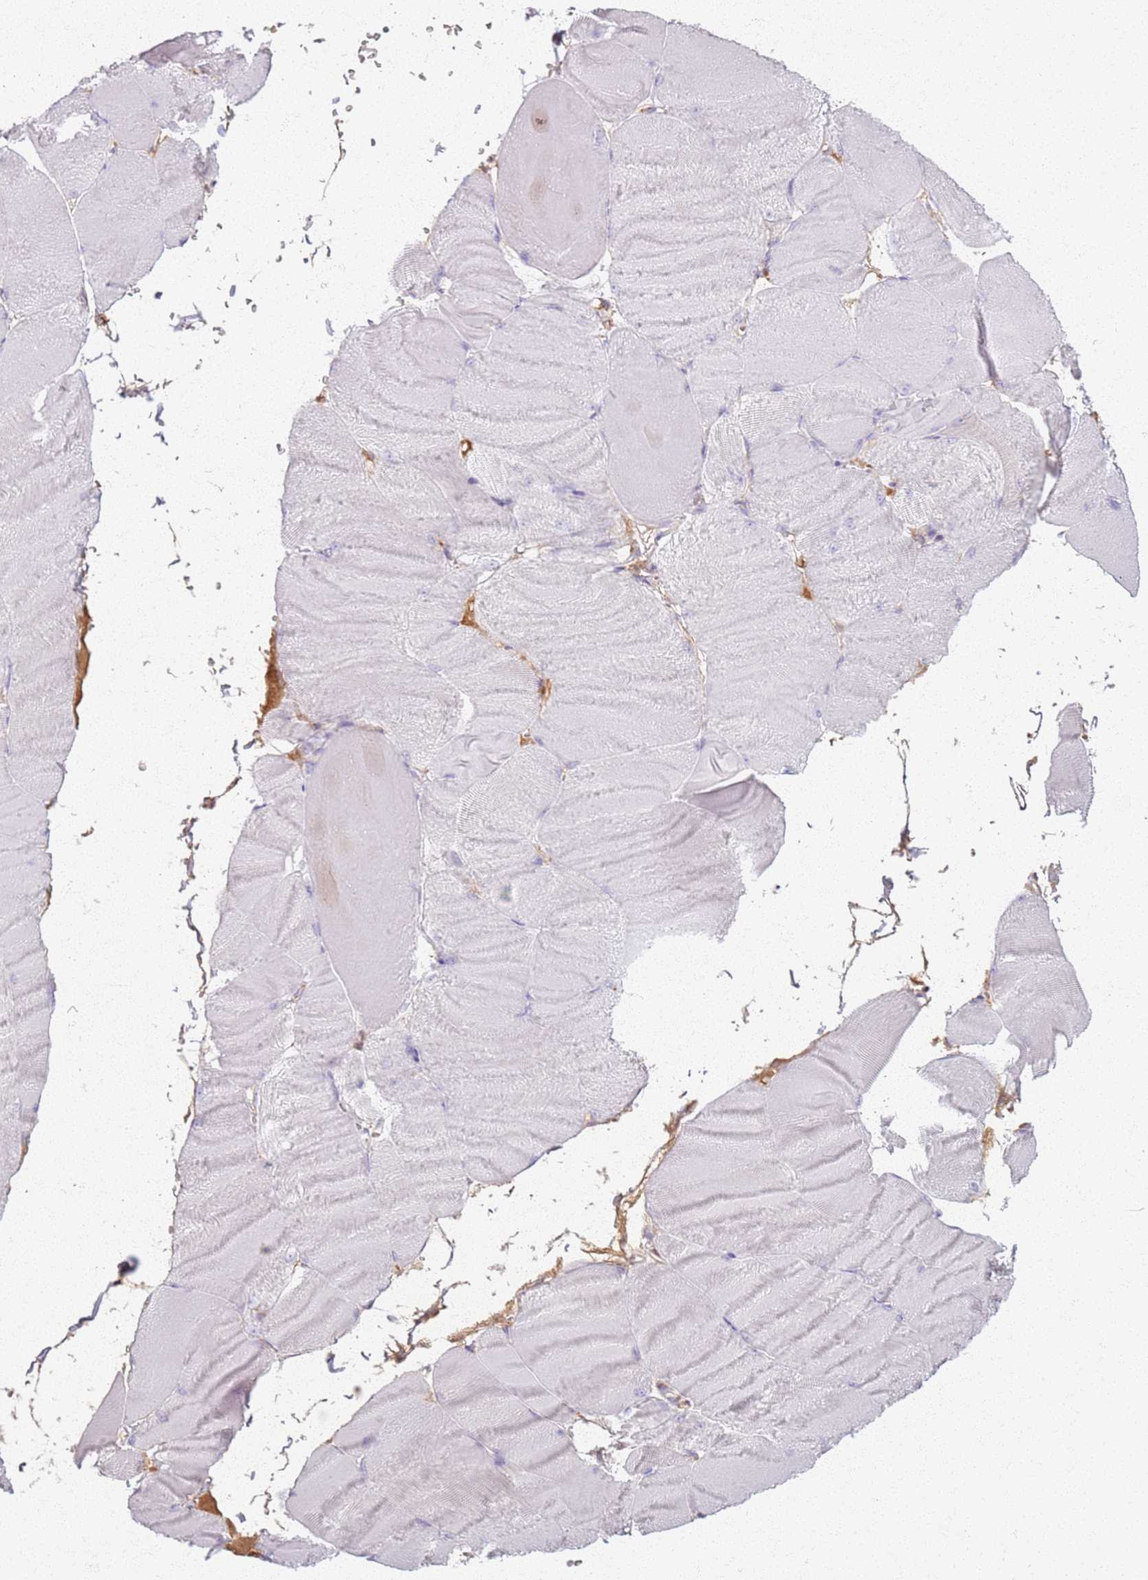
{"staining": {"intensity": "negative", "quantity": "none", "location": "none"}, "tissue": "skeletal muscle", "cell_type": "Myocytes", "image_type": "normal", "snomed": [{"axis": "morphology", "description": "Normal tissue, NOS"}, {"axis": "morphology", "description": "Basal cell carcinoma"}, {"axis": "topography", "description": "Skeletal muscle"}], "caption": "An immunohistochemistry micrograph of unremarkable skeletal muscle is shown. There is no staining in myocytes of skeletal muscle.", "gene": "COLGALT1", "patient": {"sex": "female", "age": 64}}